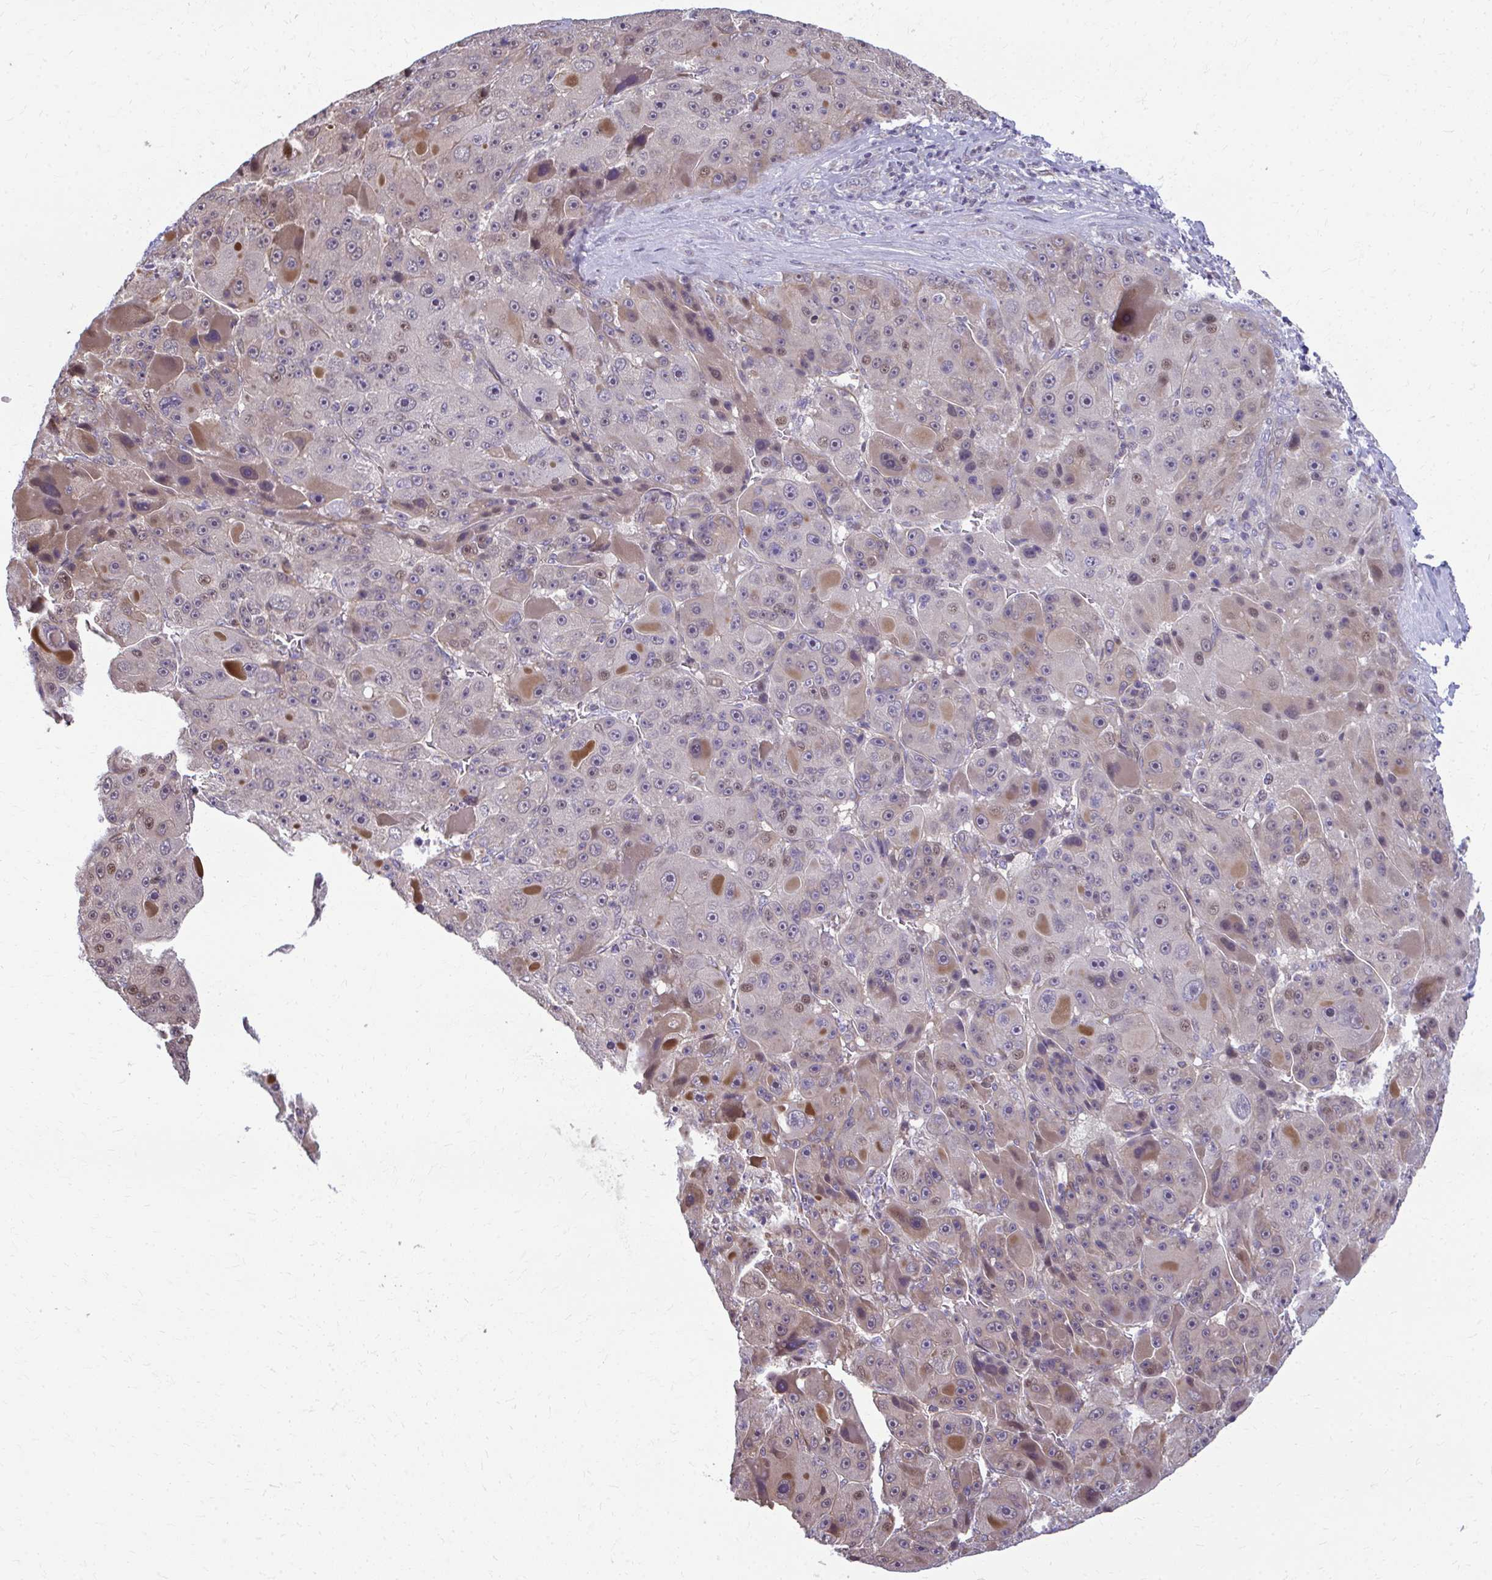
{"staining": {"intensity": "moderate", "quantity": "25%-75%", "location": "cytoplasmic/membranous,nuclear"}, "tissue": "liver cancer", "cell_type": "Tumor cells", "image_type": "cancer", "snomed": [{"axis": "morphology", "description": "Carcinoma, Hepatocellular, NOS"}, {"axis": "topography", "description": "Liver"}], "caption": "A brown stain labels moderate cytoplasmic/membranous and nuclear expression of a protein in human hepatocellular carcinoma (liver) tumor cells.", "gene": "MAF1", "patient": {"sex": "male", "age": 76}}